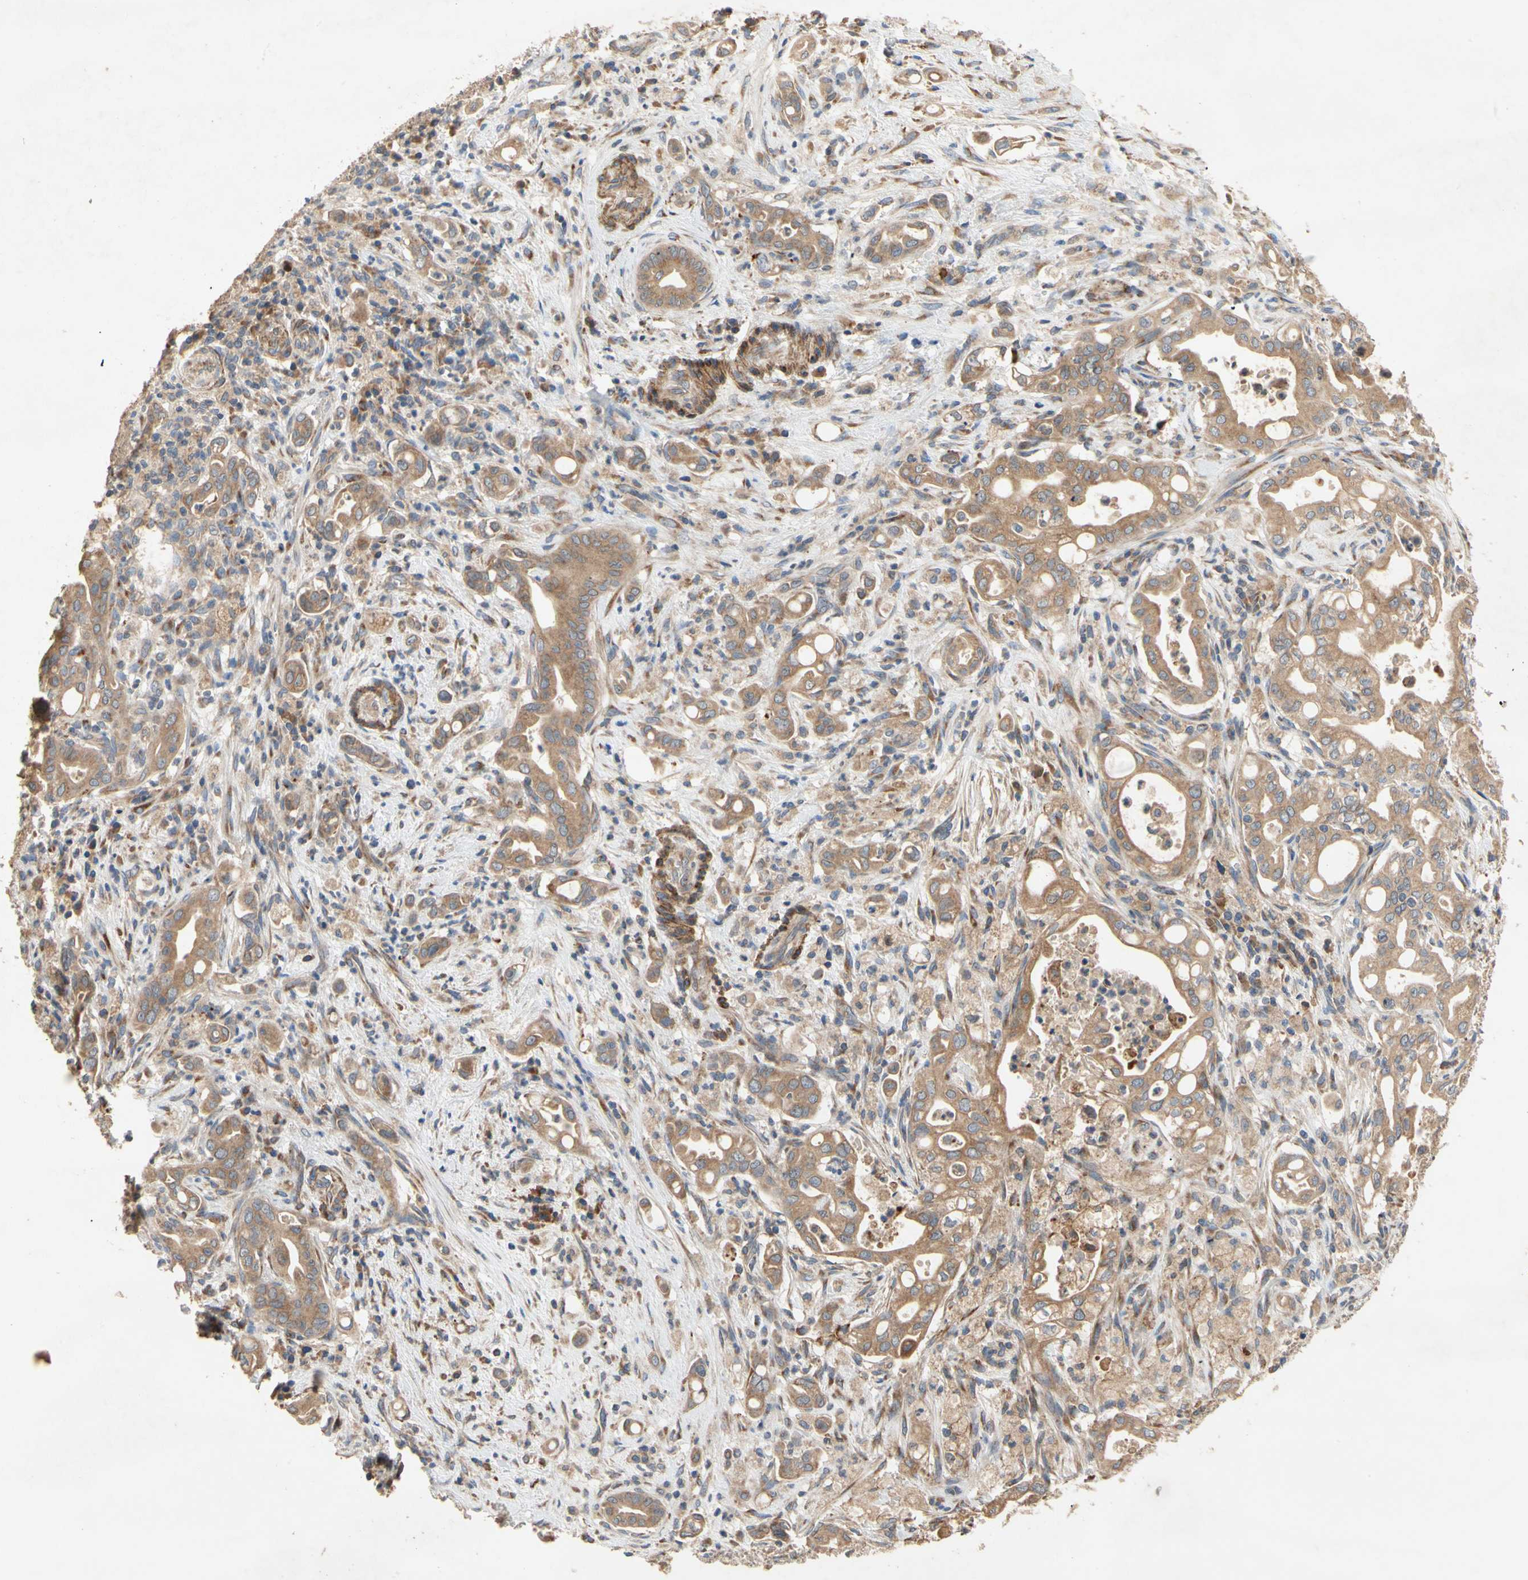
{"staining": {"intensity": "moderate", "quantity": "<25%", "location": "cytoplasmic/membranous"}, "tissue": "liver cancer", "cell_type": "Tumor cells", "image_type": "cancer", "snomed": [{"axis": "morphology", "description": "Cholangiocarcinoma"}, {"axis": "topography", "description": "Liver"}], "caption": "A high-resolution image shows immunohistochemistry staining of liver cancer, which displays moderate cytoplasmic/membranous staining in about <25% of tumor cells. Immunohistochemistry (ihc) stains the protein of interest in brown and the nuclei are stained blue.", "gene": "XYLT1", "patient": {"sex": "female", "age": 68}}